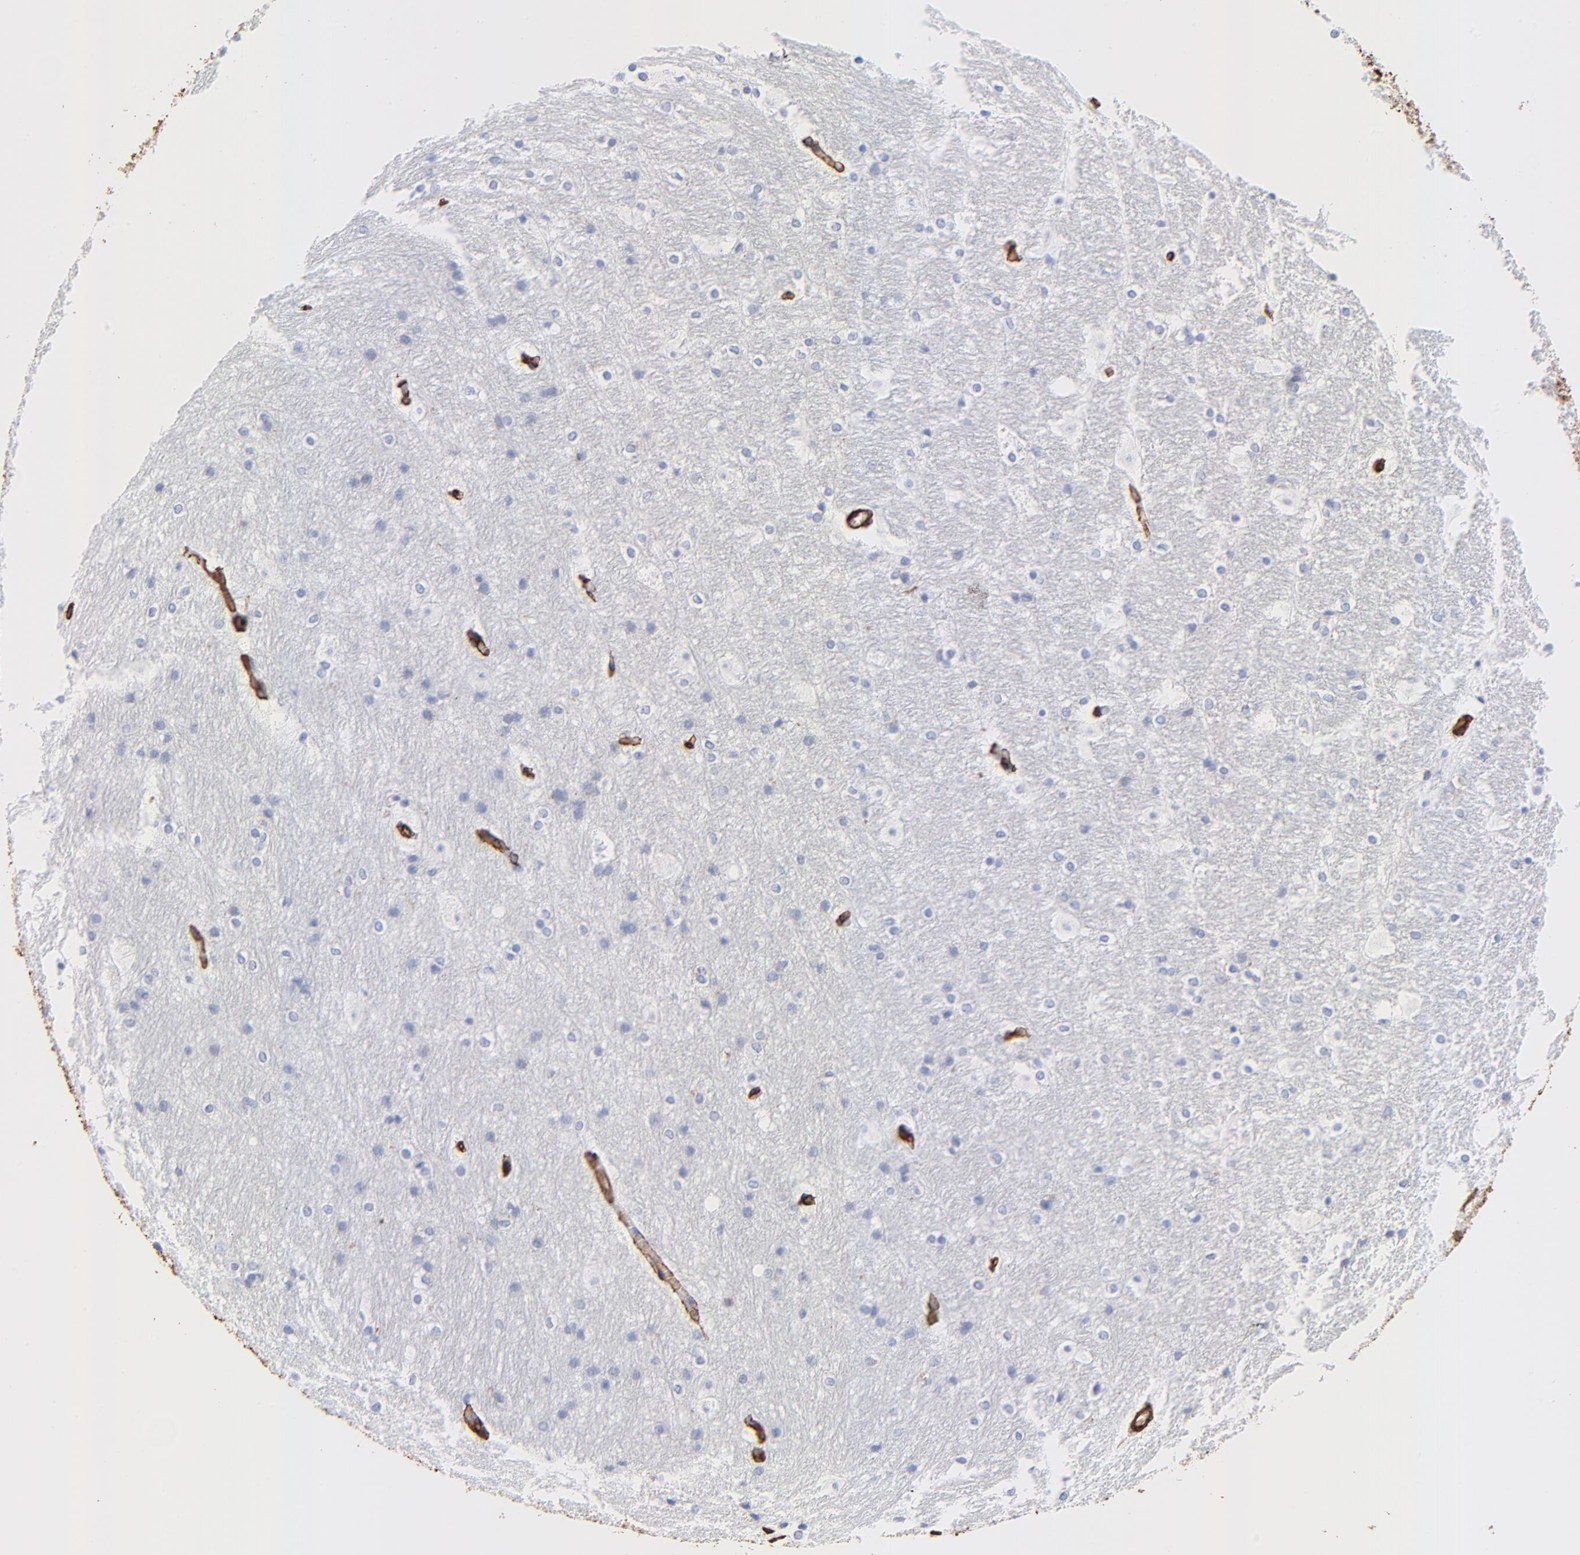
{"staining": {"intensity": "negative", "quantity": "none", "location": "none"}, "tissue": "hippocampus", "cell_type": "Glial cells", "image_type": "normal", "snomed": [{"axis": "morphology", "description": "Normal tissue, NOS"}, {"axis": "topography", "description": "Hippocampus"}], "caption": "Protein analysis of unremarkable hippocampus displays no significant staining in glial cells. (DAB (3,3'-diaminobenzidine) IHC, high magnification).", "gene": "CAV1", "patient": {"sex": "female", "age": 19}}